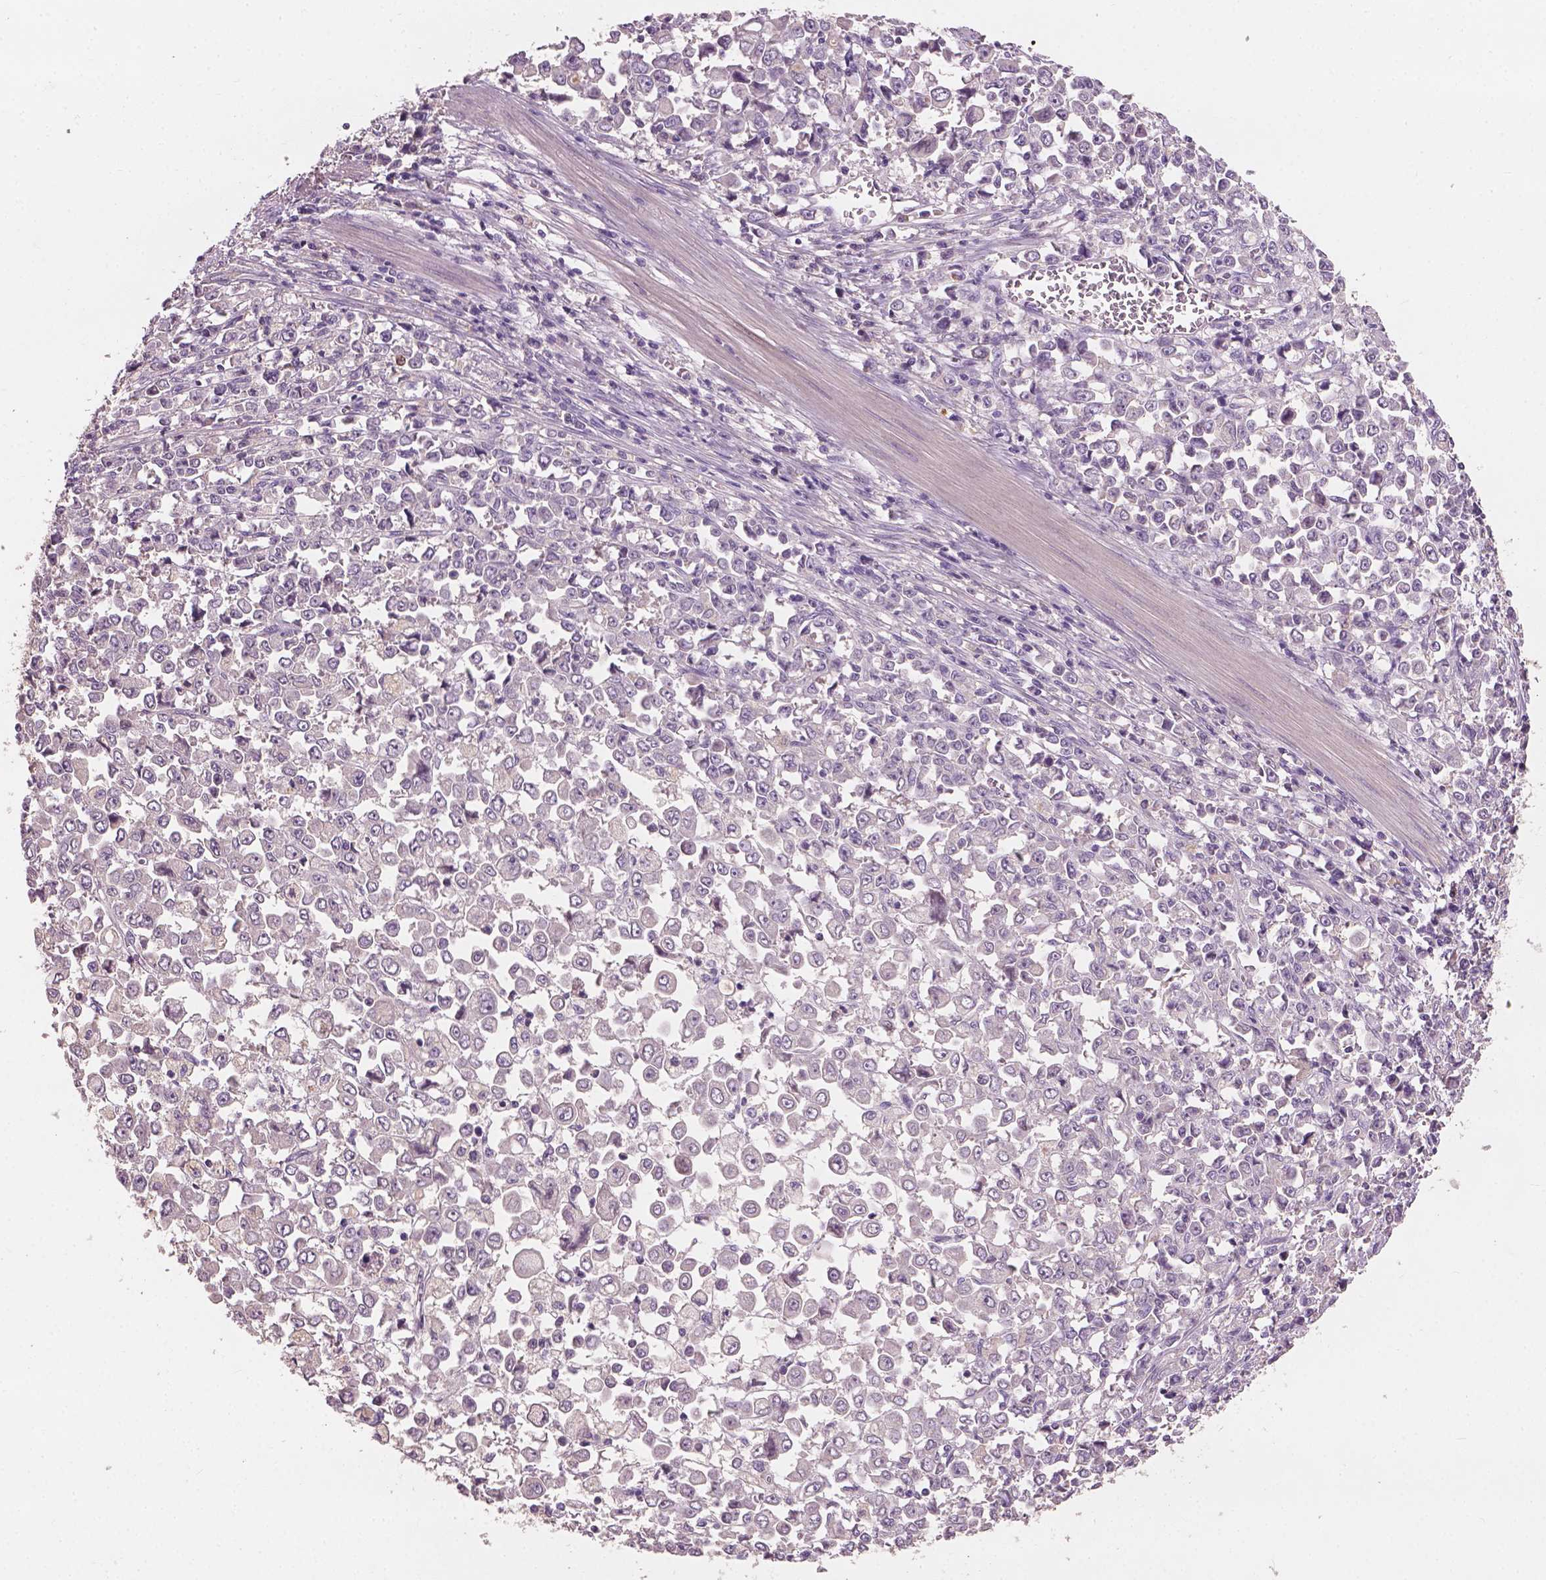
{"staining": {"intensity": "negative", "quantity": "none", "location": "none"}, "tissue": "stomach cancer", "cell_type": "Tumor cells", "image_type": "cancer", "snomed": [{"axis": "morphology", "description": "Adenocarcinoma, NOS"}, {"axis": "topography", "description": "Stomach, upper"}], "caption": "Immunohistochemical staining of stomach cancer (adenocarcinoma) reveals no significant expression in tumor cells.", "gene": "KRT17", "patient": {"sex": "male", "age": 70}}